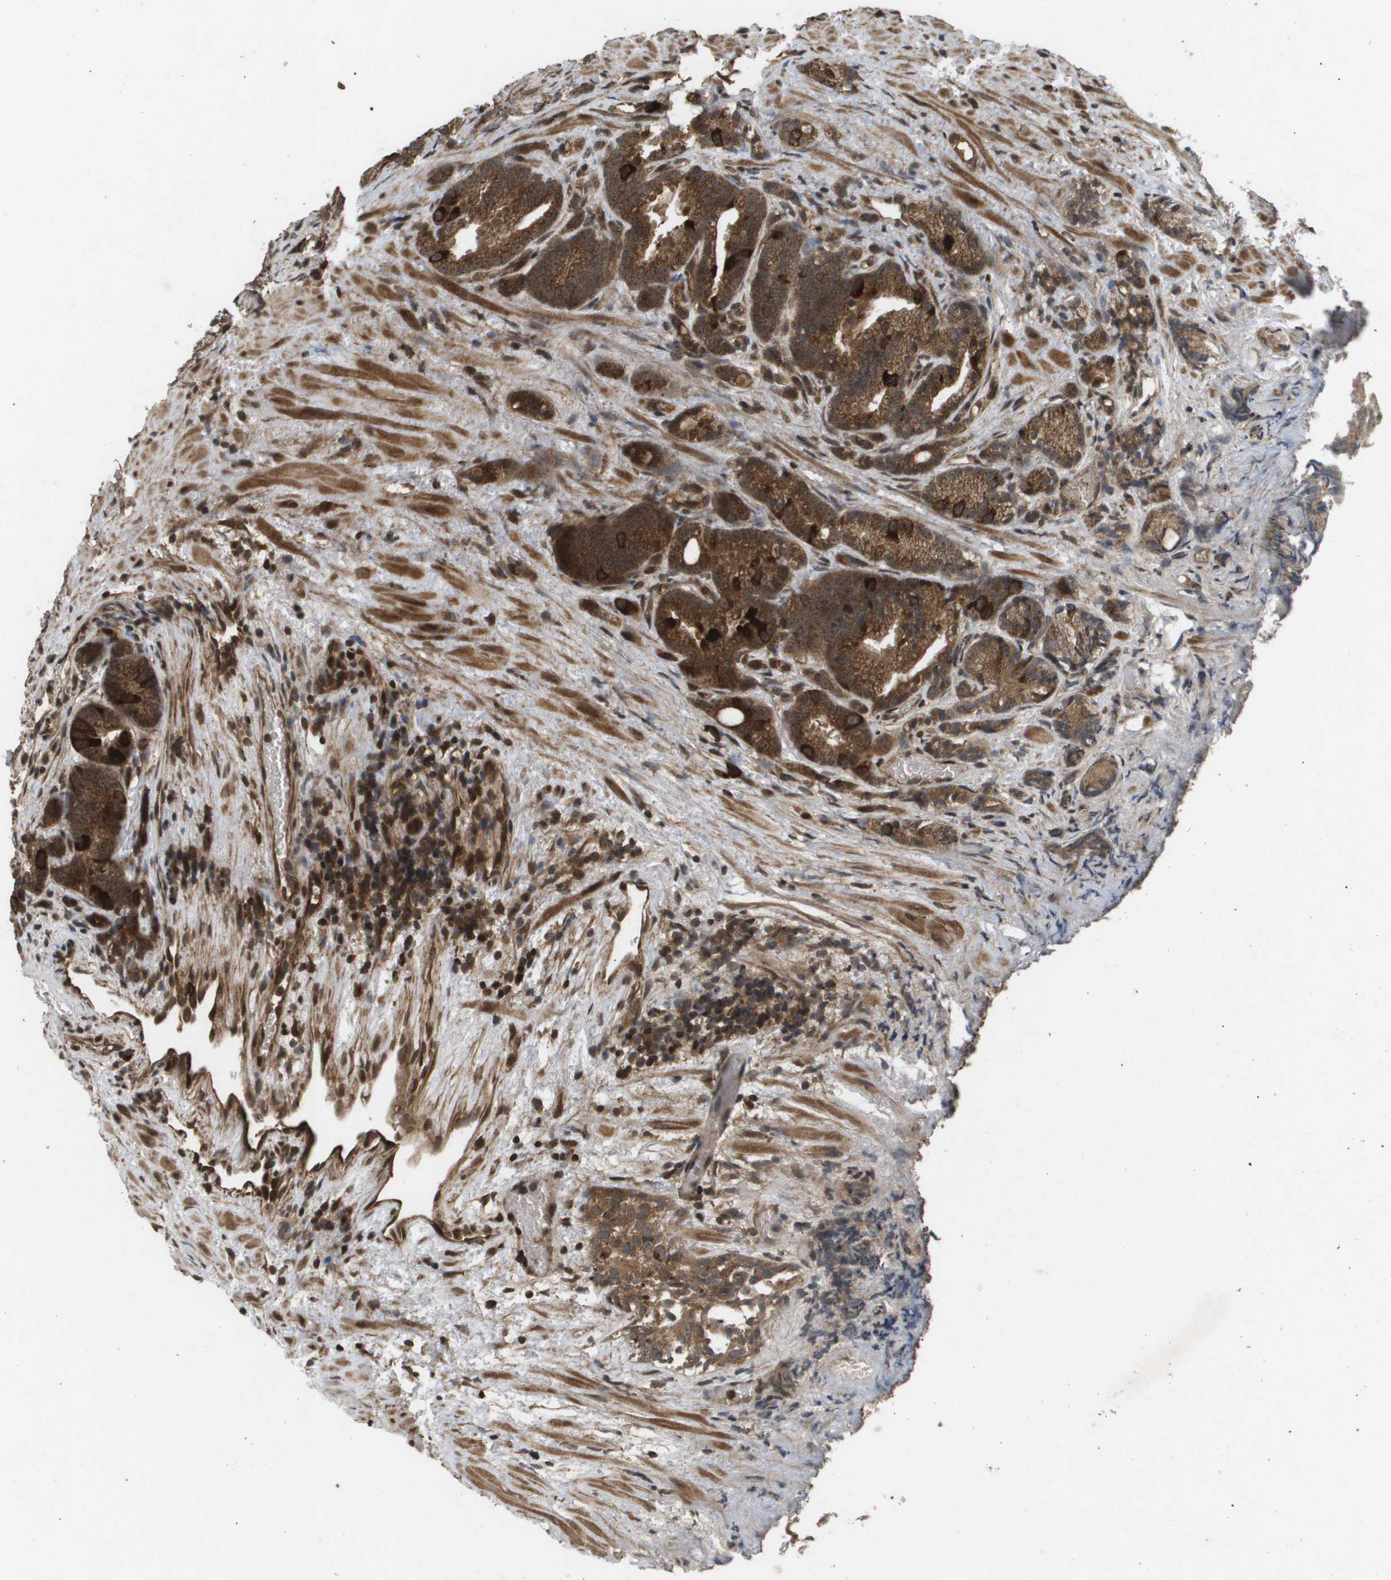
{"staining": {"intensity": "strong", "quantity": ">75%", "location": "cytoplasmic/membranous"}, "tissue": "prostate cancer", "cell_type": "Tumor cells", "image_type": "cancer", "snomed": [{"axis": "morphology", "description": "Adenocarcinoma, Low grade"}, {"axis": "topography", "description": "Prostate"}], "caption": "This image exhibits immunohistochemistry (IHC) staining of prostate cancer (adenocarcinoma (low-grade)), with high strong cytoplasmic/membranous positivity in approximately >75% of tumor cells.", "gene": "KIF11", "patient": {"sex": "male", "age": 89}}